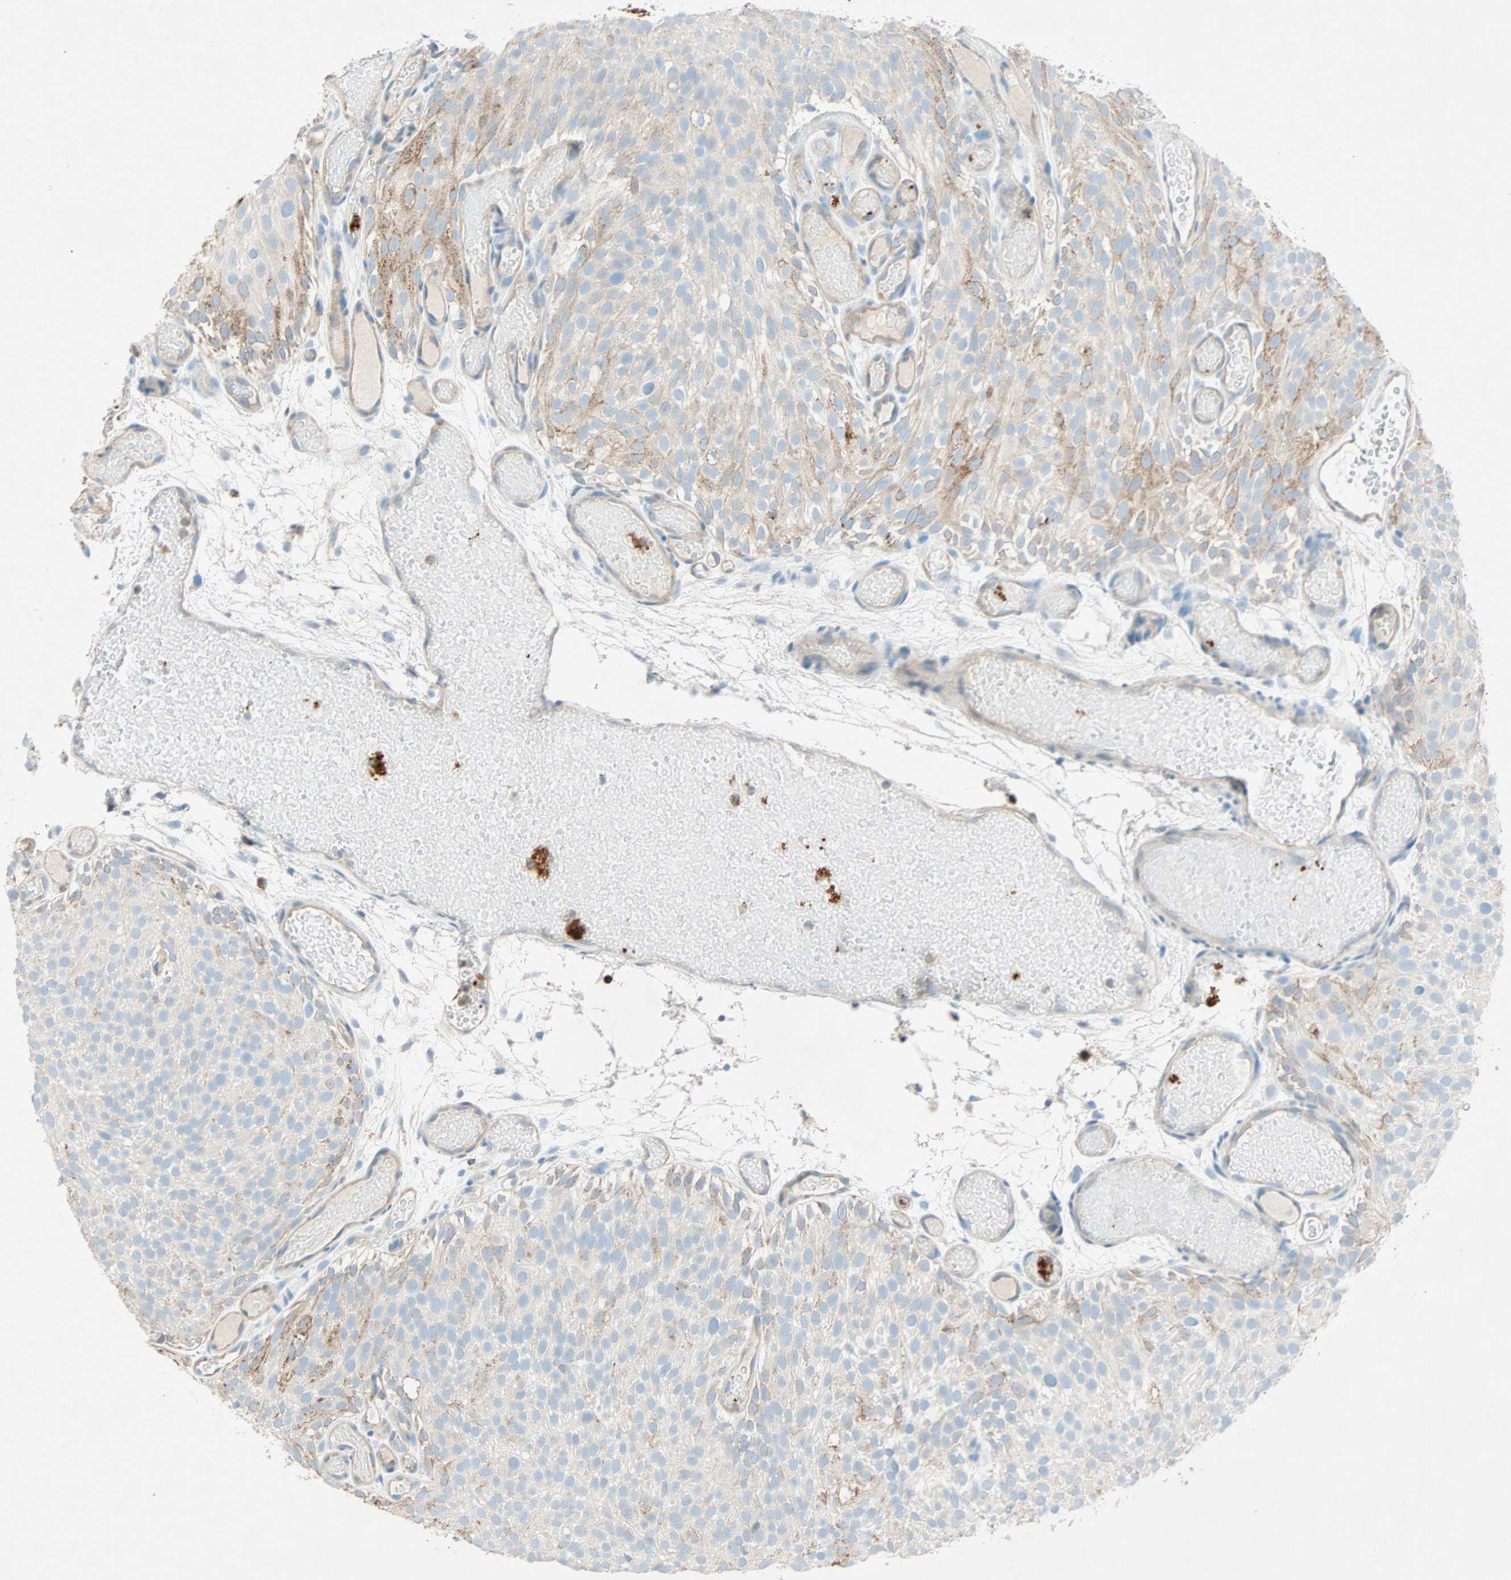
{"staining": {"intensity": "weak", "quantity": ">75%", "location": "cytoplasmic/membranous"}, "tissue": "urothelial cancer", "cell_type": "Tumor cells", "image_type": "cancer", "snomed": [{"axis": "morphology", "description": "Urothelial carcinoma, Low grade"}, {"axis": "topography", "description": "Urinary bladder"}], "caption": "Urothelial carcinoma (low-grade) stained with a protein marker shows weak staining in tumor cells.", "gene": "LY6G6F", "patient": {"sex": "male", "age": 78}}